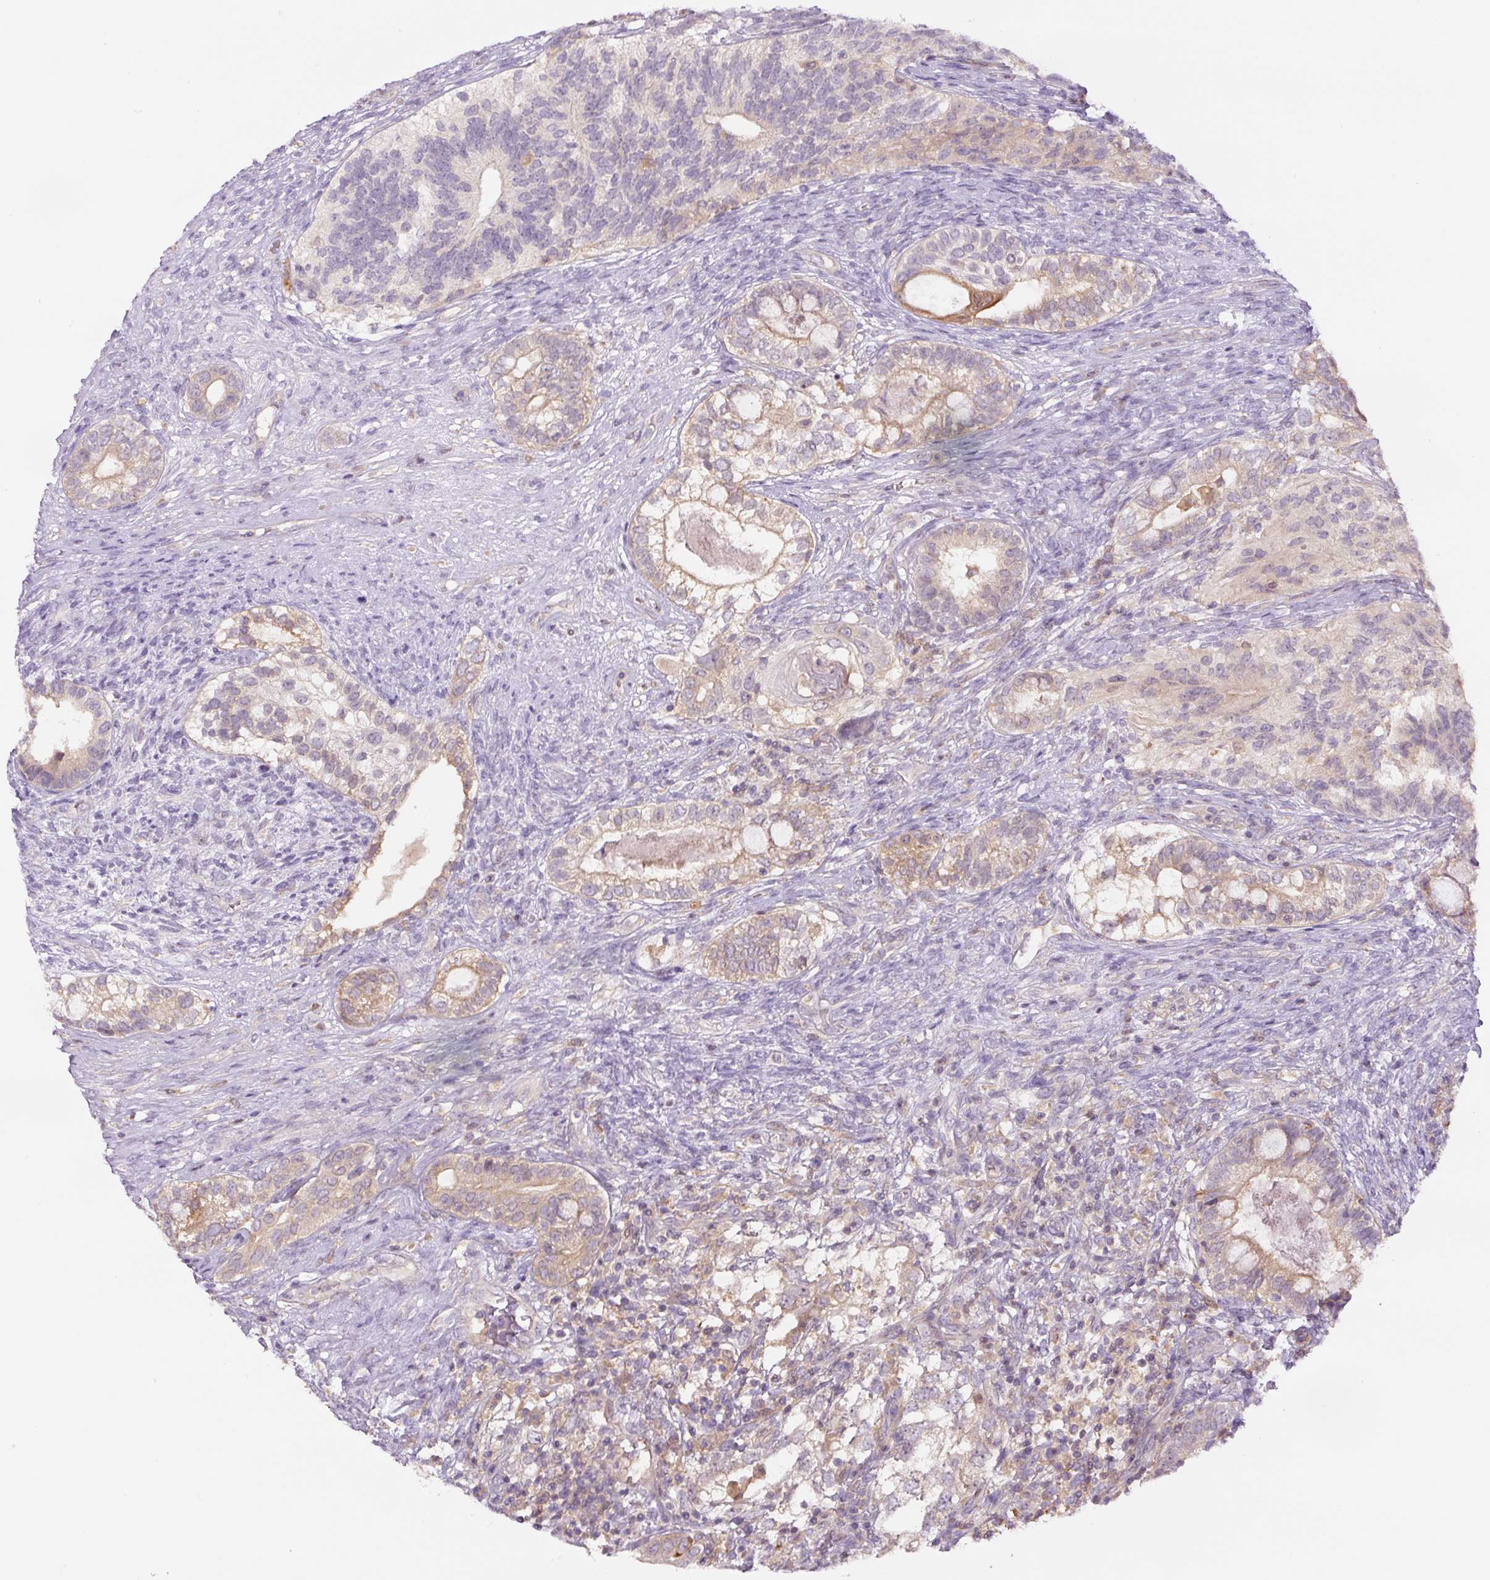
{"staining": {"intensity": "moderate", "quantity": "25%-75%", "location": "cytoplasmic/membranous"}, "tissue": "testis cancer", "cell_type": "Tumor cells", "image_type": "cancer", "snomed": [{"axis": "morphology", "description": "Seminoma, NOS"}, {"axis": "morphology", "description": "Carcinoma, Embryonal, NOS"}, {"axis": "topography", "description": "Testis"}], "caption": "Embryonal carcinoma (testis) stained for a protein (brown) shows moderate cytoplasmic/membranous positive staining in about 25%-75% of tumor cells.", "gene": "SPSB2", "patient": {"sex": "male", "age": 41}}